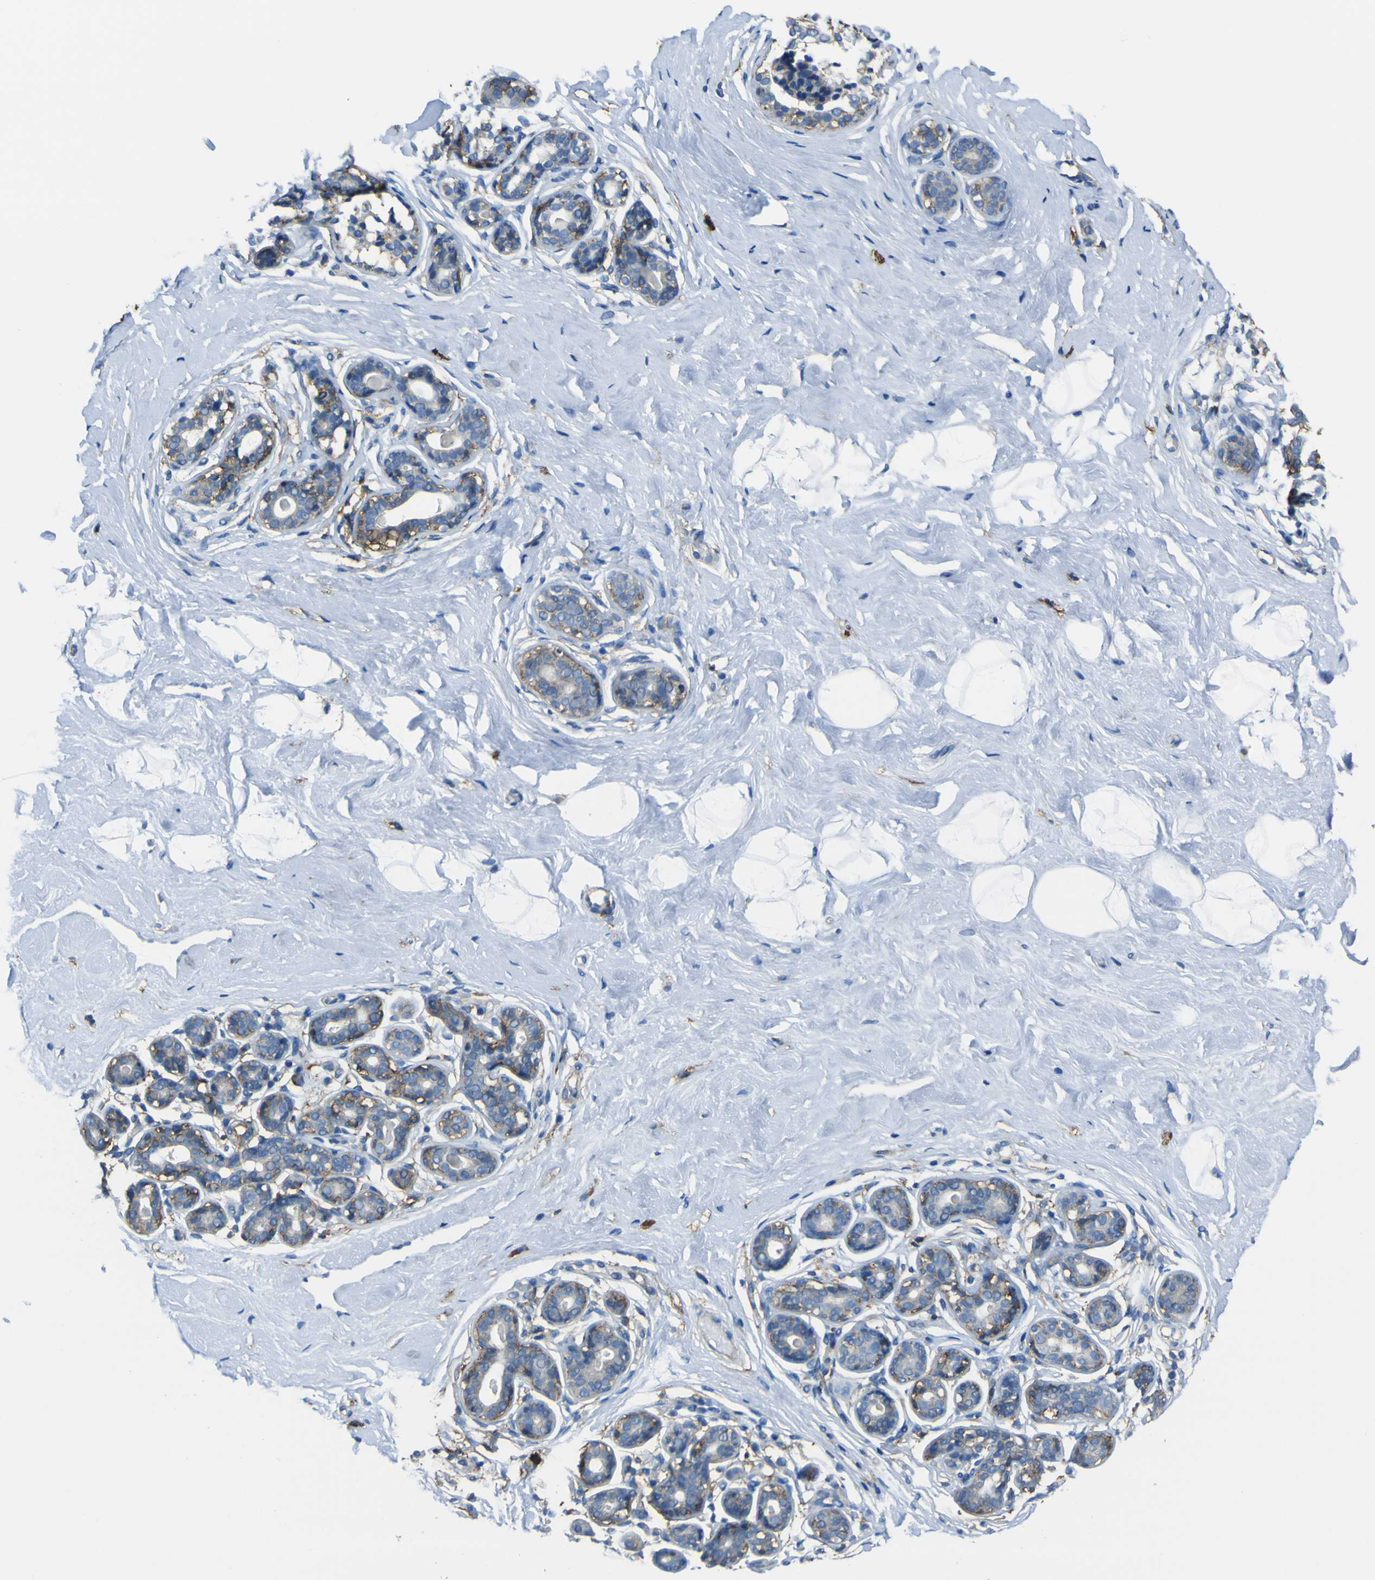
{"staining": {"intensity": "negative", "quantity": "none", "location": "none"}, "tissue": "breast", "cell_type": "Adipocytes", "image_type": "normal", "snomed": [{"axis": "morphology", "description": "Normal tissue, NOS"}, {"axis": "topography", "description": "Breast"}], "caption": "The immunohistochemistry micrograph has no significant staining in adipocytes of breast.", "gene": "LAIR1", "patient": {"sex": "female", "age": 23}}